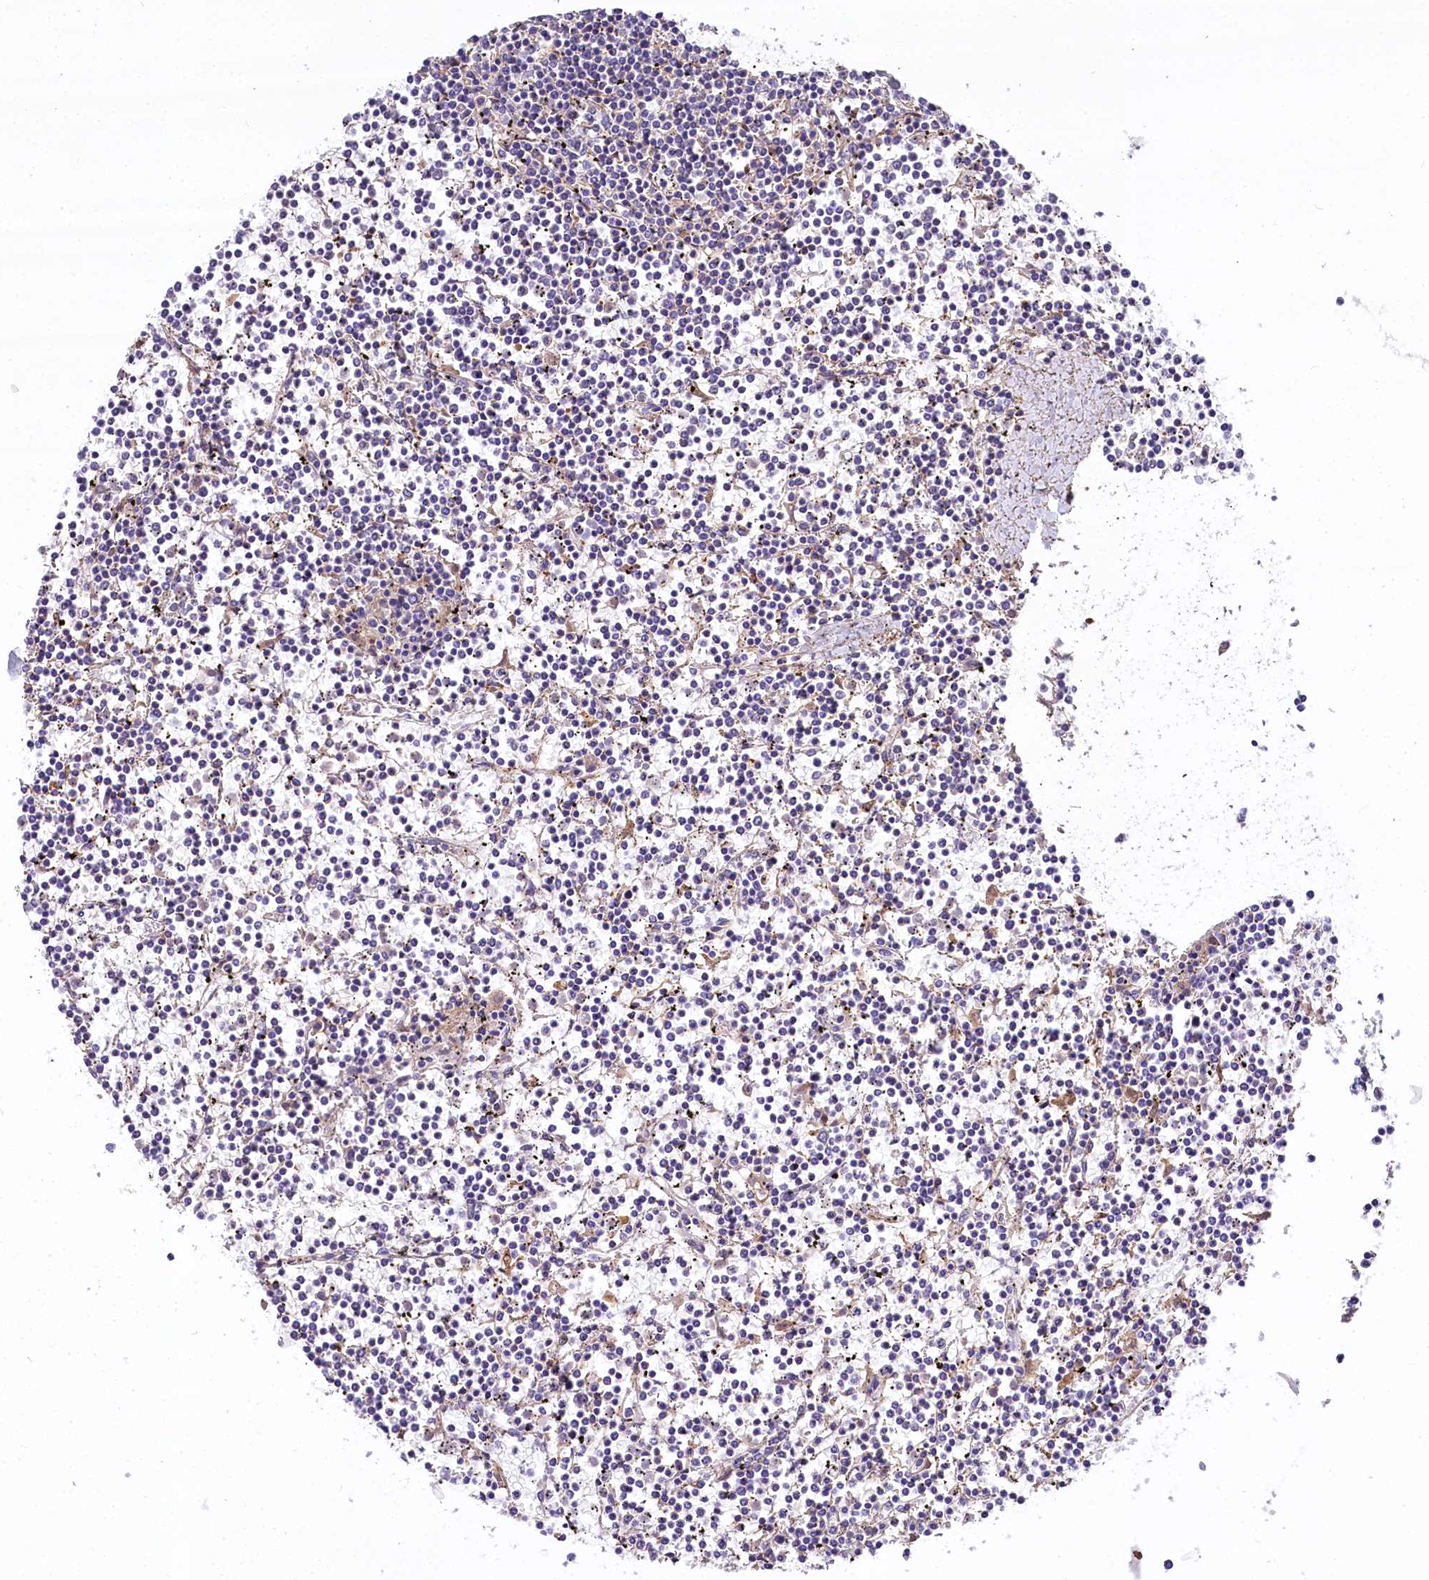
{"staining": {"intensity": "negative", "quantity": "none", "location": "none"}, "tissue": "lymphoma", "cell_type": "Tumor cells", "image_type": "cancer", "snomed": [{"axis": "morphology", "description": "Malignant lymphoma, non-Hodgkin's type, Low grade"}, {"axis": "topography", "description": "Spleen"}], "caption": "This is a histopathology image of IHC staining of low-grade malignant lymphoma, non-Hodgkin's type, which shows no positivity in tumor cells. (DAB (3,3'-diaminobenzidine) immunohistochemistry (IHC) visualized using brightfield microscopy, high magnification).", "gene": "FCHSD2", "patient": {"sex": "female", "age": 19}}